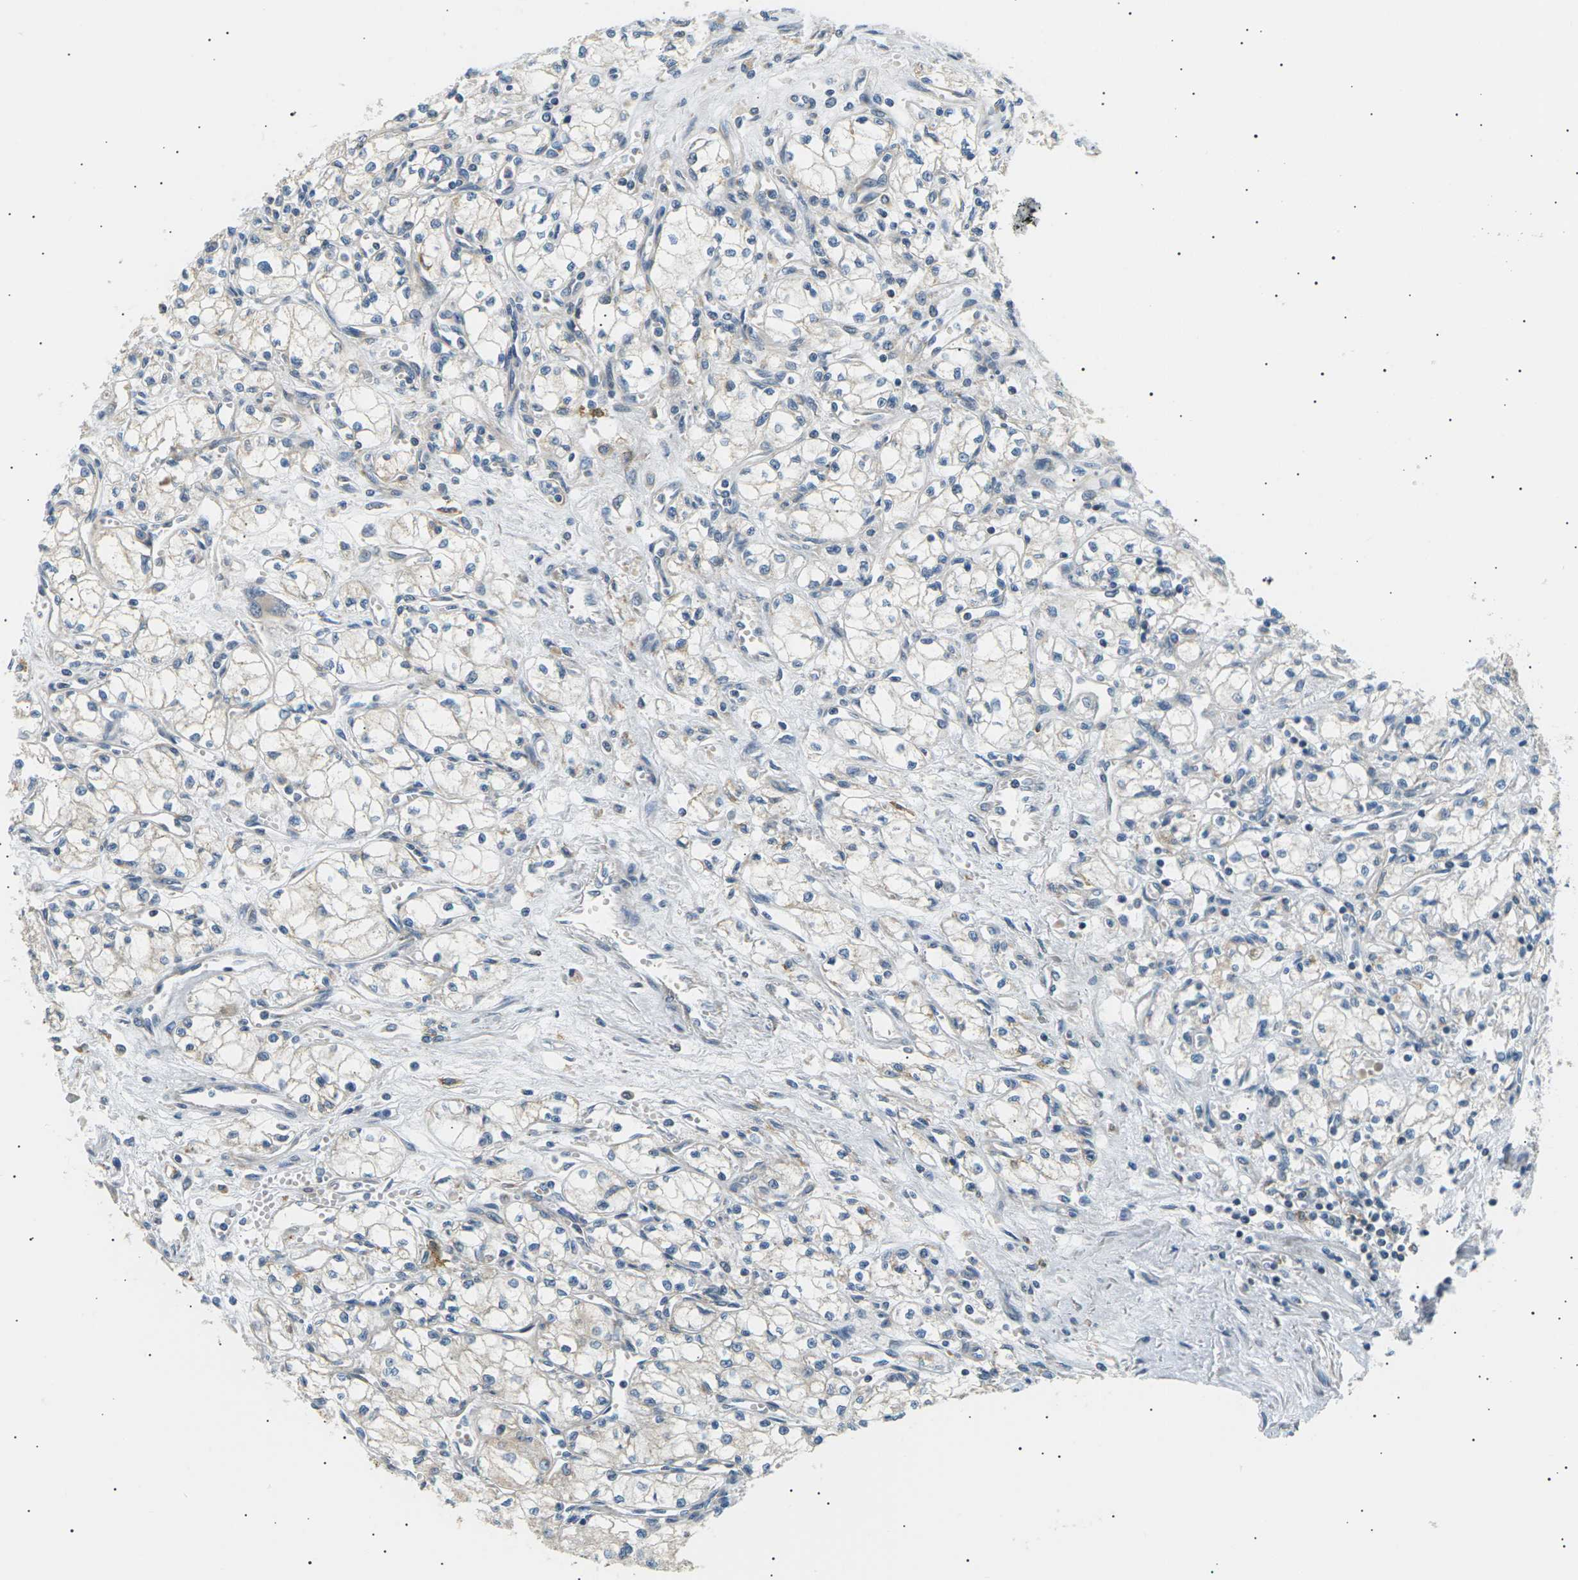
{"staining": {"intensity": "weak", "quantity": "25%-75%", "location": "cytoplasmic/membranous"}, "tissue": "renal cancer", "cell_type": "Tumor cells", "image_type": "cancer", "snomed": [{"axis": "morphology", "description": "Normal tissue, NOS"}, {"axis": "morphology", "description": "Adenocarcinoma, NOS"}, {"axis": "topography", "description": "Kidney"}], "caption": "Weak cytoplasmic/membranous protein expression is present in approximately 25%-75% of tumor cells in renal adenocarcinoma.", "gene": "TBC1D8", "patient": {"sex": "male", "age": 59}}